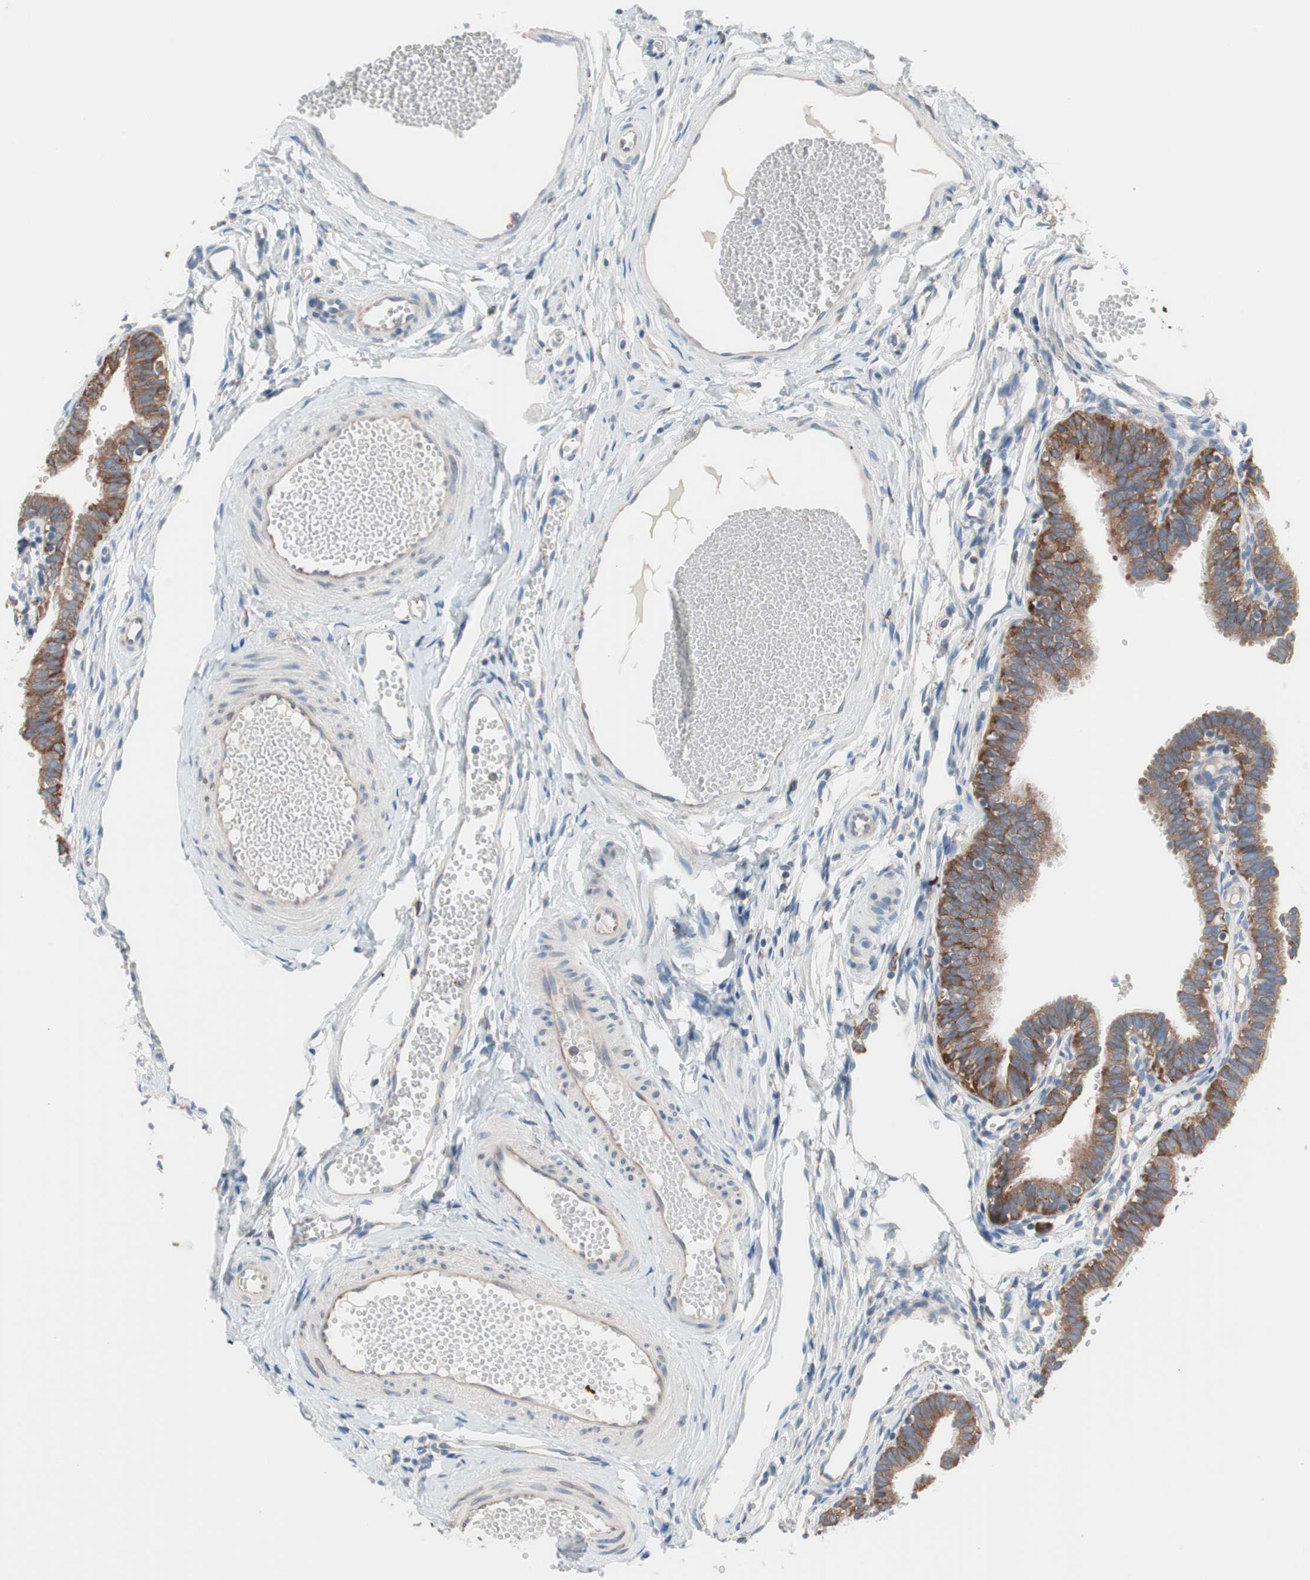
{"staining": {"intensity": "strong", "quantity": ">75%", "location": "cytoplasmic/membranous"}, "tissue": "fallopian tube", "cell_type": "Glandular cells", "image_type": "normal", "snomed": [{"axis": "morphology", "description": "Normal tissue, NOS"}, {"axis": "topography", "description": "Fallopian tube"}, {"axis": "topography", "description": "Placenta"}], "caption": "Immunohistochemistry (IHC) photomicrograph of benign fallopian tube: human fallopian tube stained using immunohistochemistry (IHC) demonstrates high levels of strong protein expression localized specifically in the cytoplasmic/membranous of glandular cells, appearing as a cytoplasmic/membranous brown color.", "gene": "SLC27A4", "patient": {"sex": "female", "age": 34}}